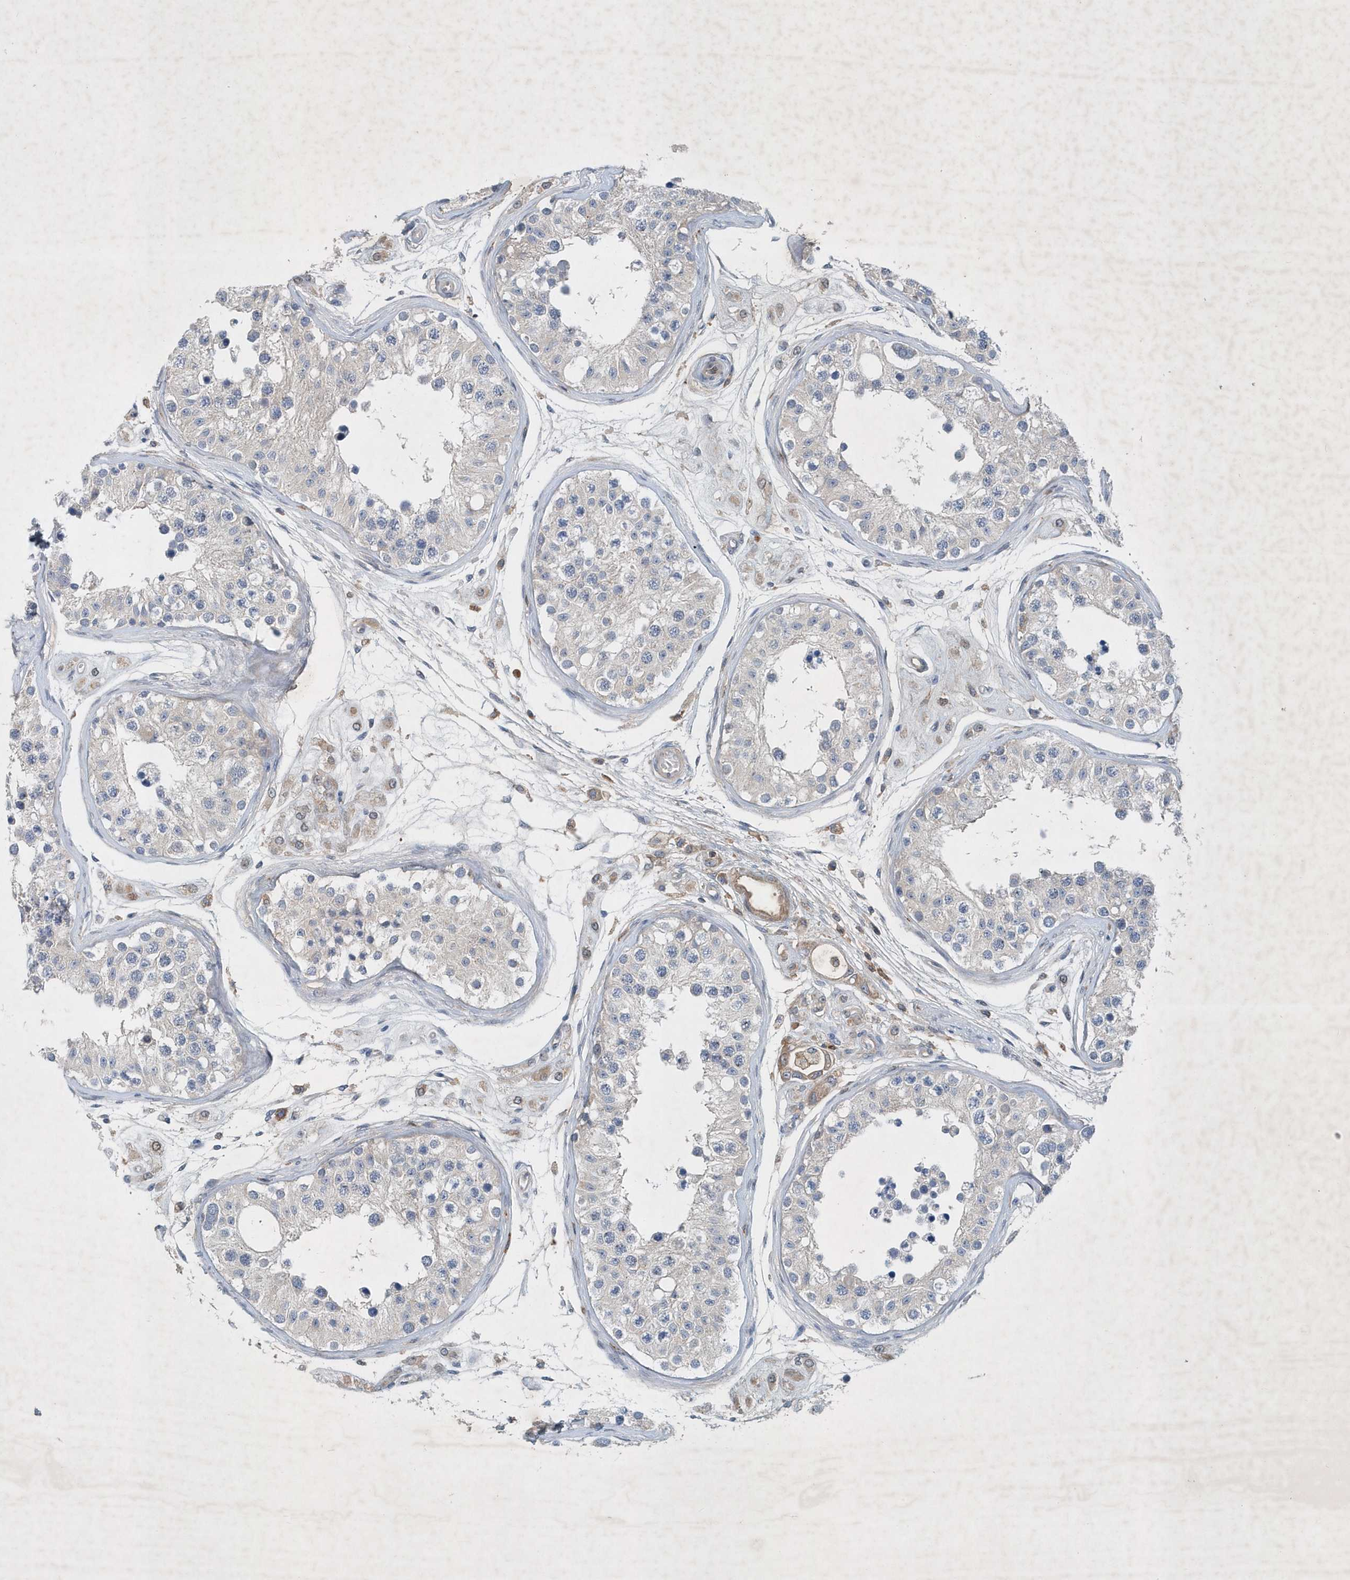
{"staining": {"intensity": "negative", "quantity": "none", "location": "none"}, "tissue": "testis", "cell_type": "Cells in seminiferous ducts", "image_type": "normal", "snomed": [{"axis": "morphology", "description": "Normal tissue, NOS"}, {"axis": "morphology", "description": "Adenocarcinoma, metastatic, NOS"}, {"axis": "topography", "description": "Testis"}], "caption": "The image demonstrates no significant positivity in cells in seminiferous ducts of testis. The staining was performed using DAB to visualize the protein expression in brown, while the nuclei were stained in blue with hematoxylin (Magnification: 20x).", "gene": "P2RY10", "patient": {"sex": "male", "age": 26}}